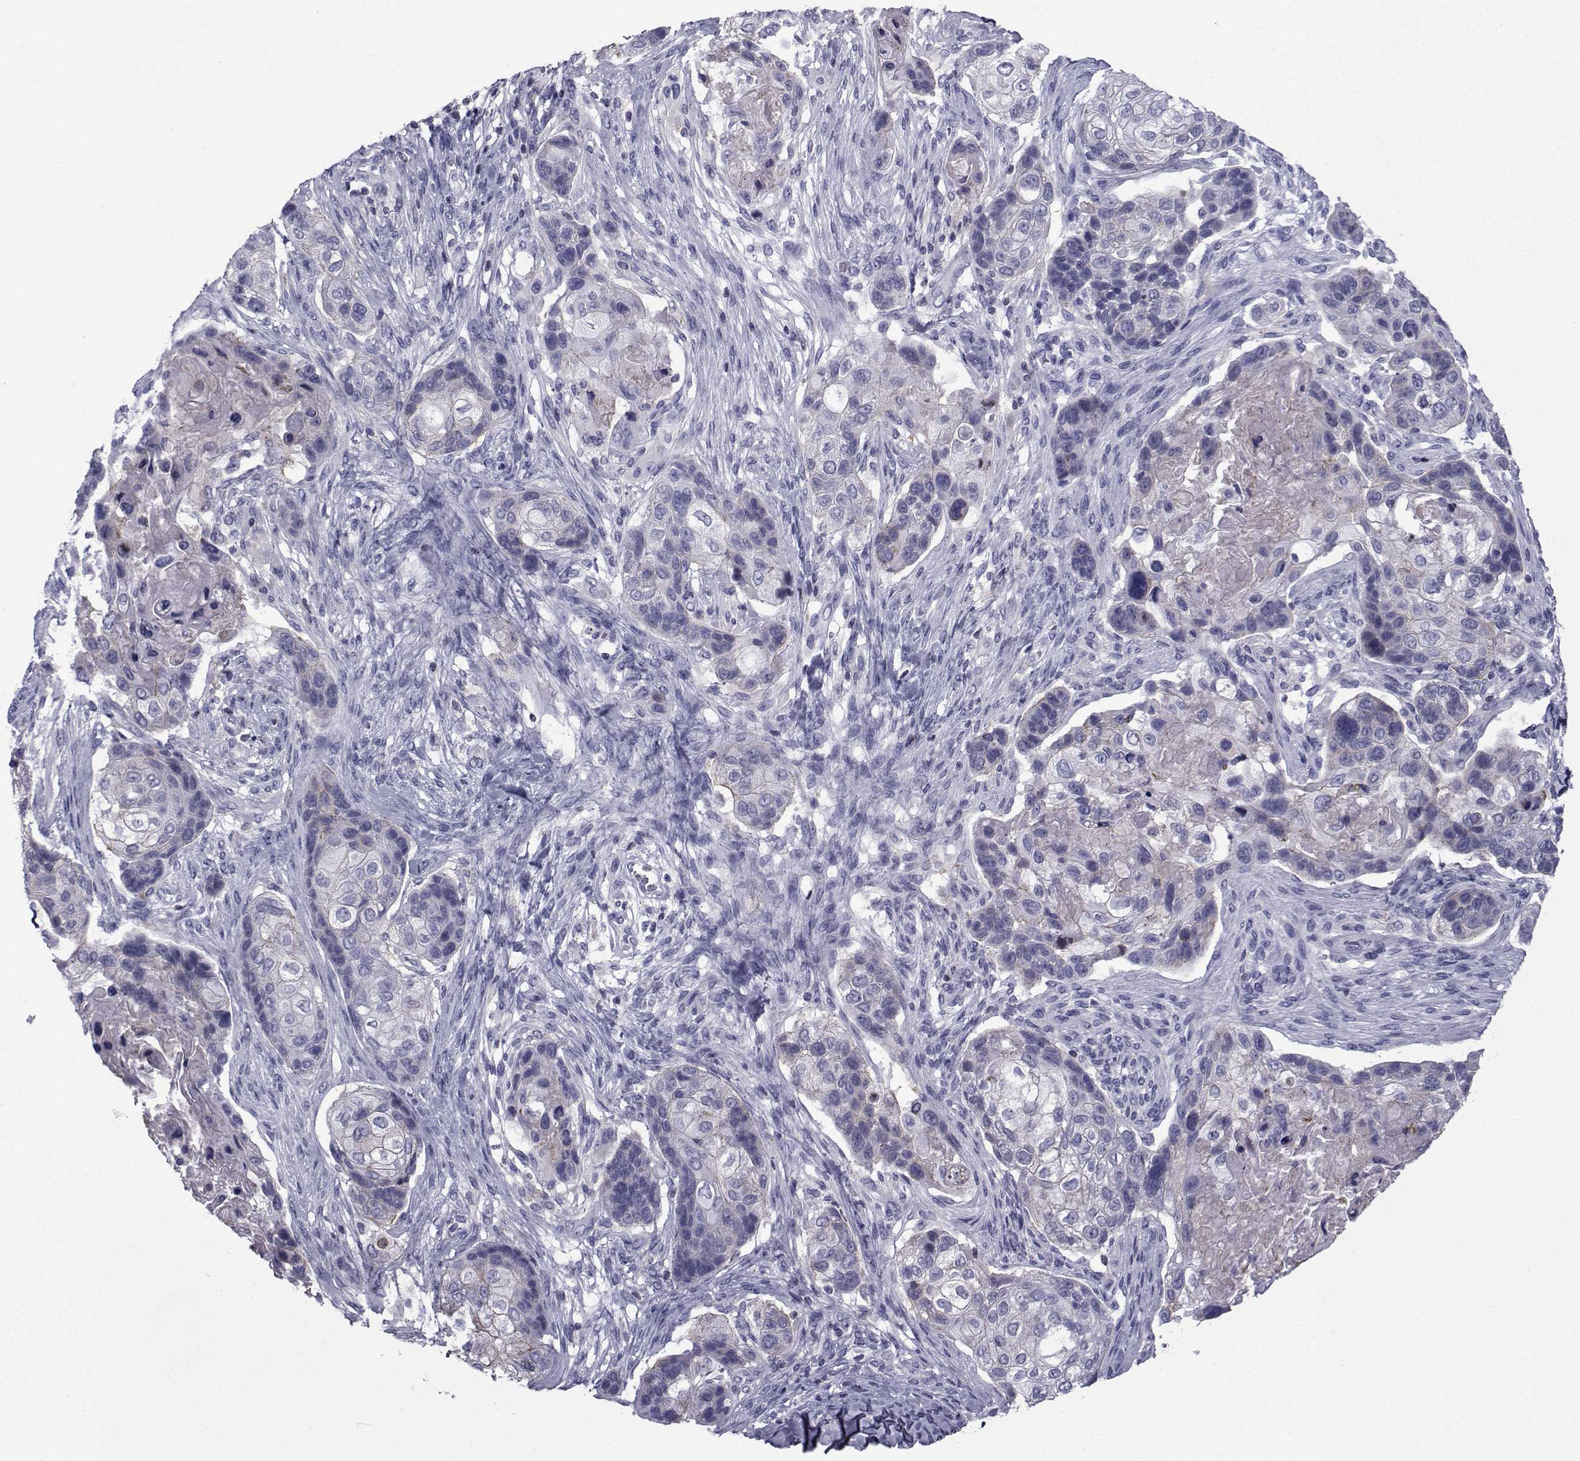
{"staining": {"intensity": "weak", "quantity": "25%-75%", "location": "cytoplasmic/membranous"}, "tissue": "lung cancer", "cell_type": "Tumor cells", "image_type": "cancer", "snomed": [{"axis": "morphology", "description": "Squamous cell carcinoma, NOS"}, {"axis": "topography", "description": "Lung"}], "caption": "Immunohistochemical staining of human lung cancer reveals weak cytoplasmic/membranous protein expression in approximately 25%-75% of tumor cells.", "gene": "PDE6H", "patient": {"sex": "male", "age": 69}}